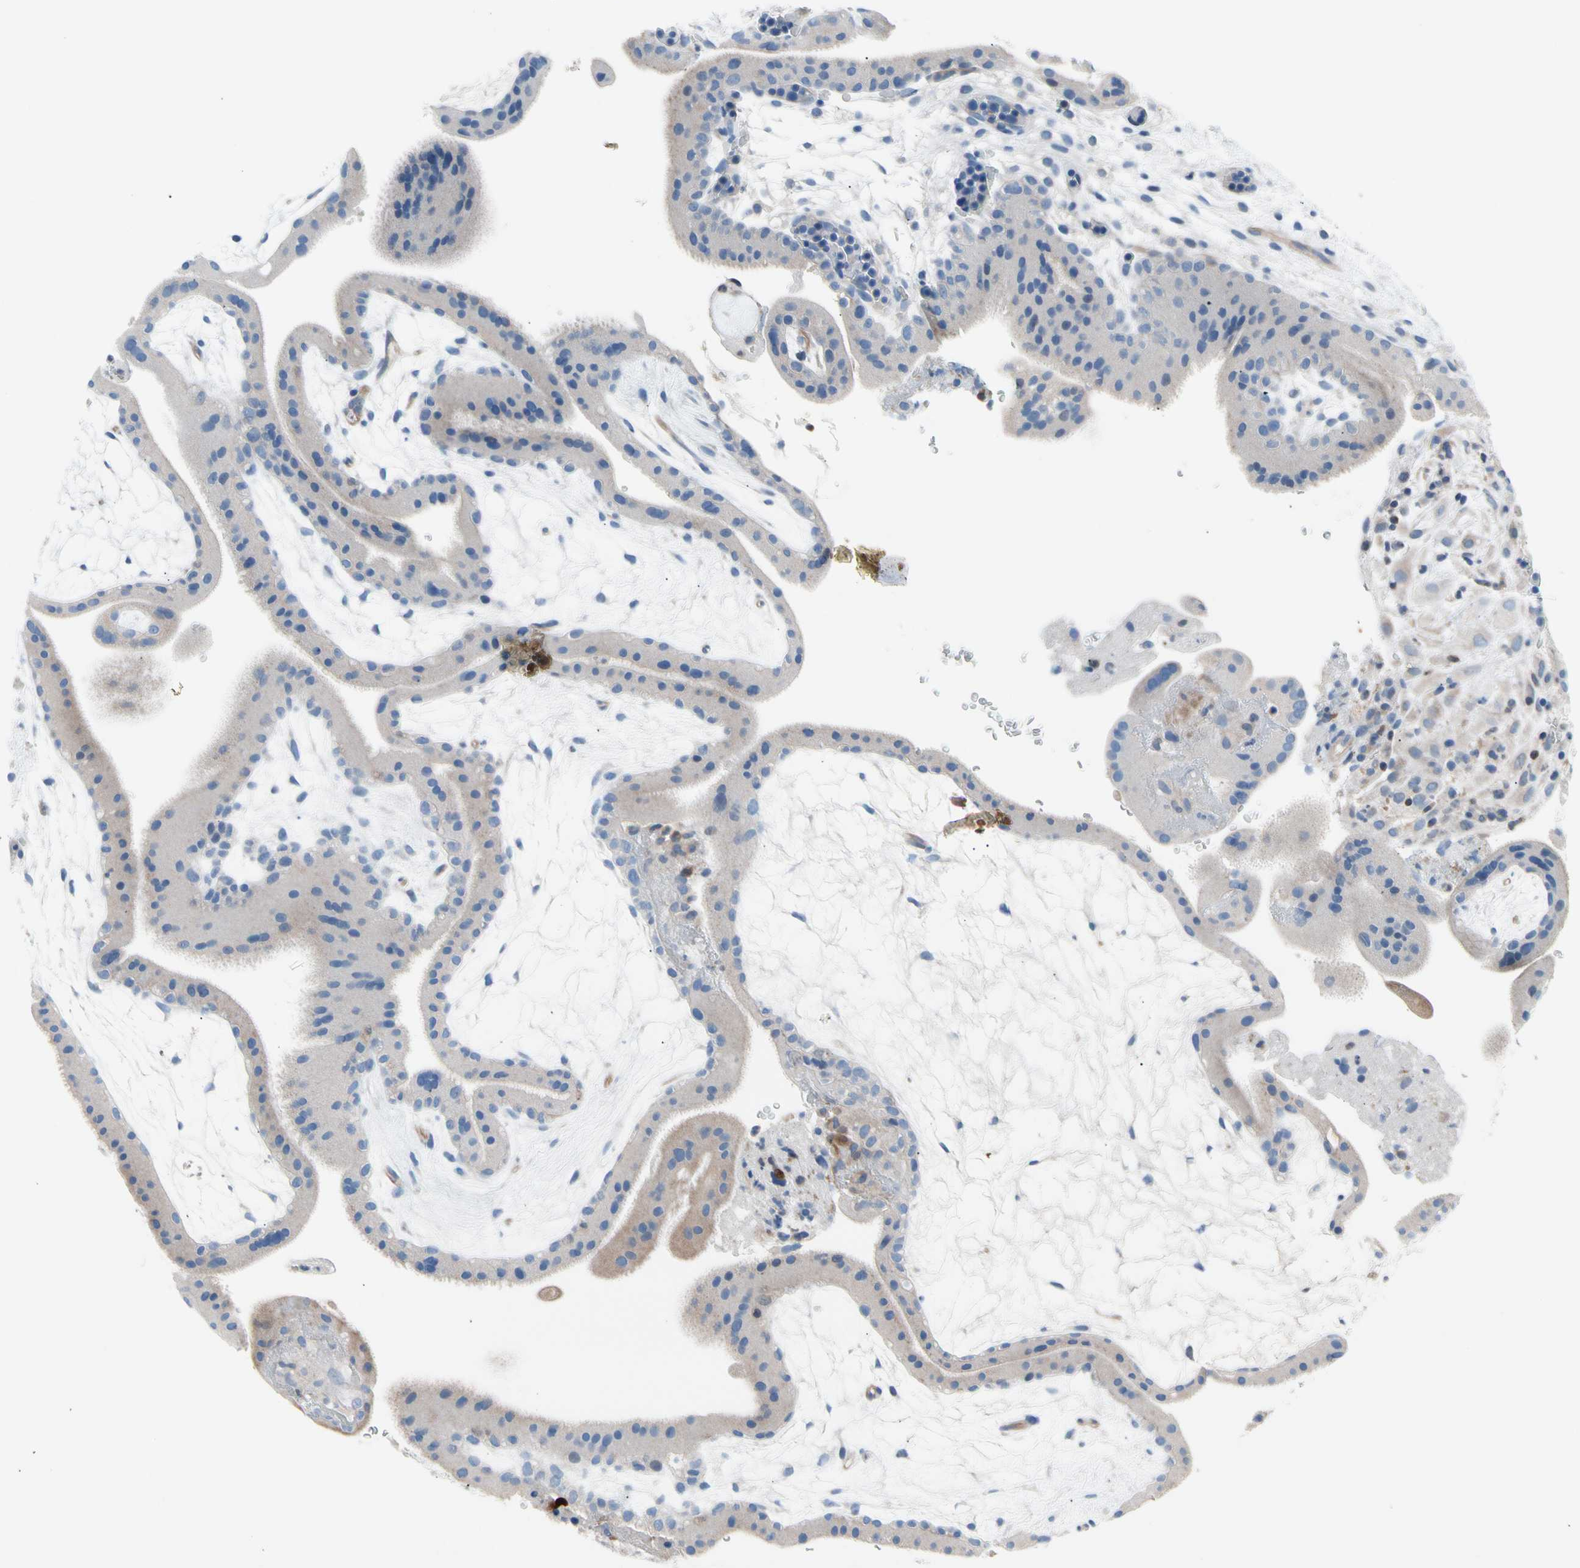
{"staining": {"intensity": "negative", "quantity": "none", "location": "none"}, "tissue": "placenta", "cell_type": "Trophoblastic cells", "image_type": "normal", "snomed": [{"axis": "morphology", "description": "Normal tissue, NOS"}, {"axis": "topography", "description": "Placenta"}], "caption": "This is a photomicrograph of immunohistochemistry (IHC) staining of benign placenta, which shows no staining in trophoblastic cells. The staining is performed using DAB (3,3'-diaminobenzidine) brown chromogen with nuclei counter-stained in using hematoxylin.", "gene": "MAP3K3", "patient": {"sex": "female", "age": 19}}